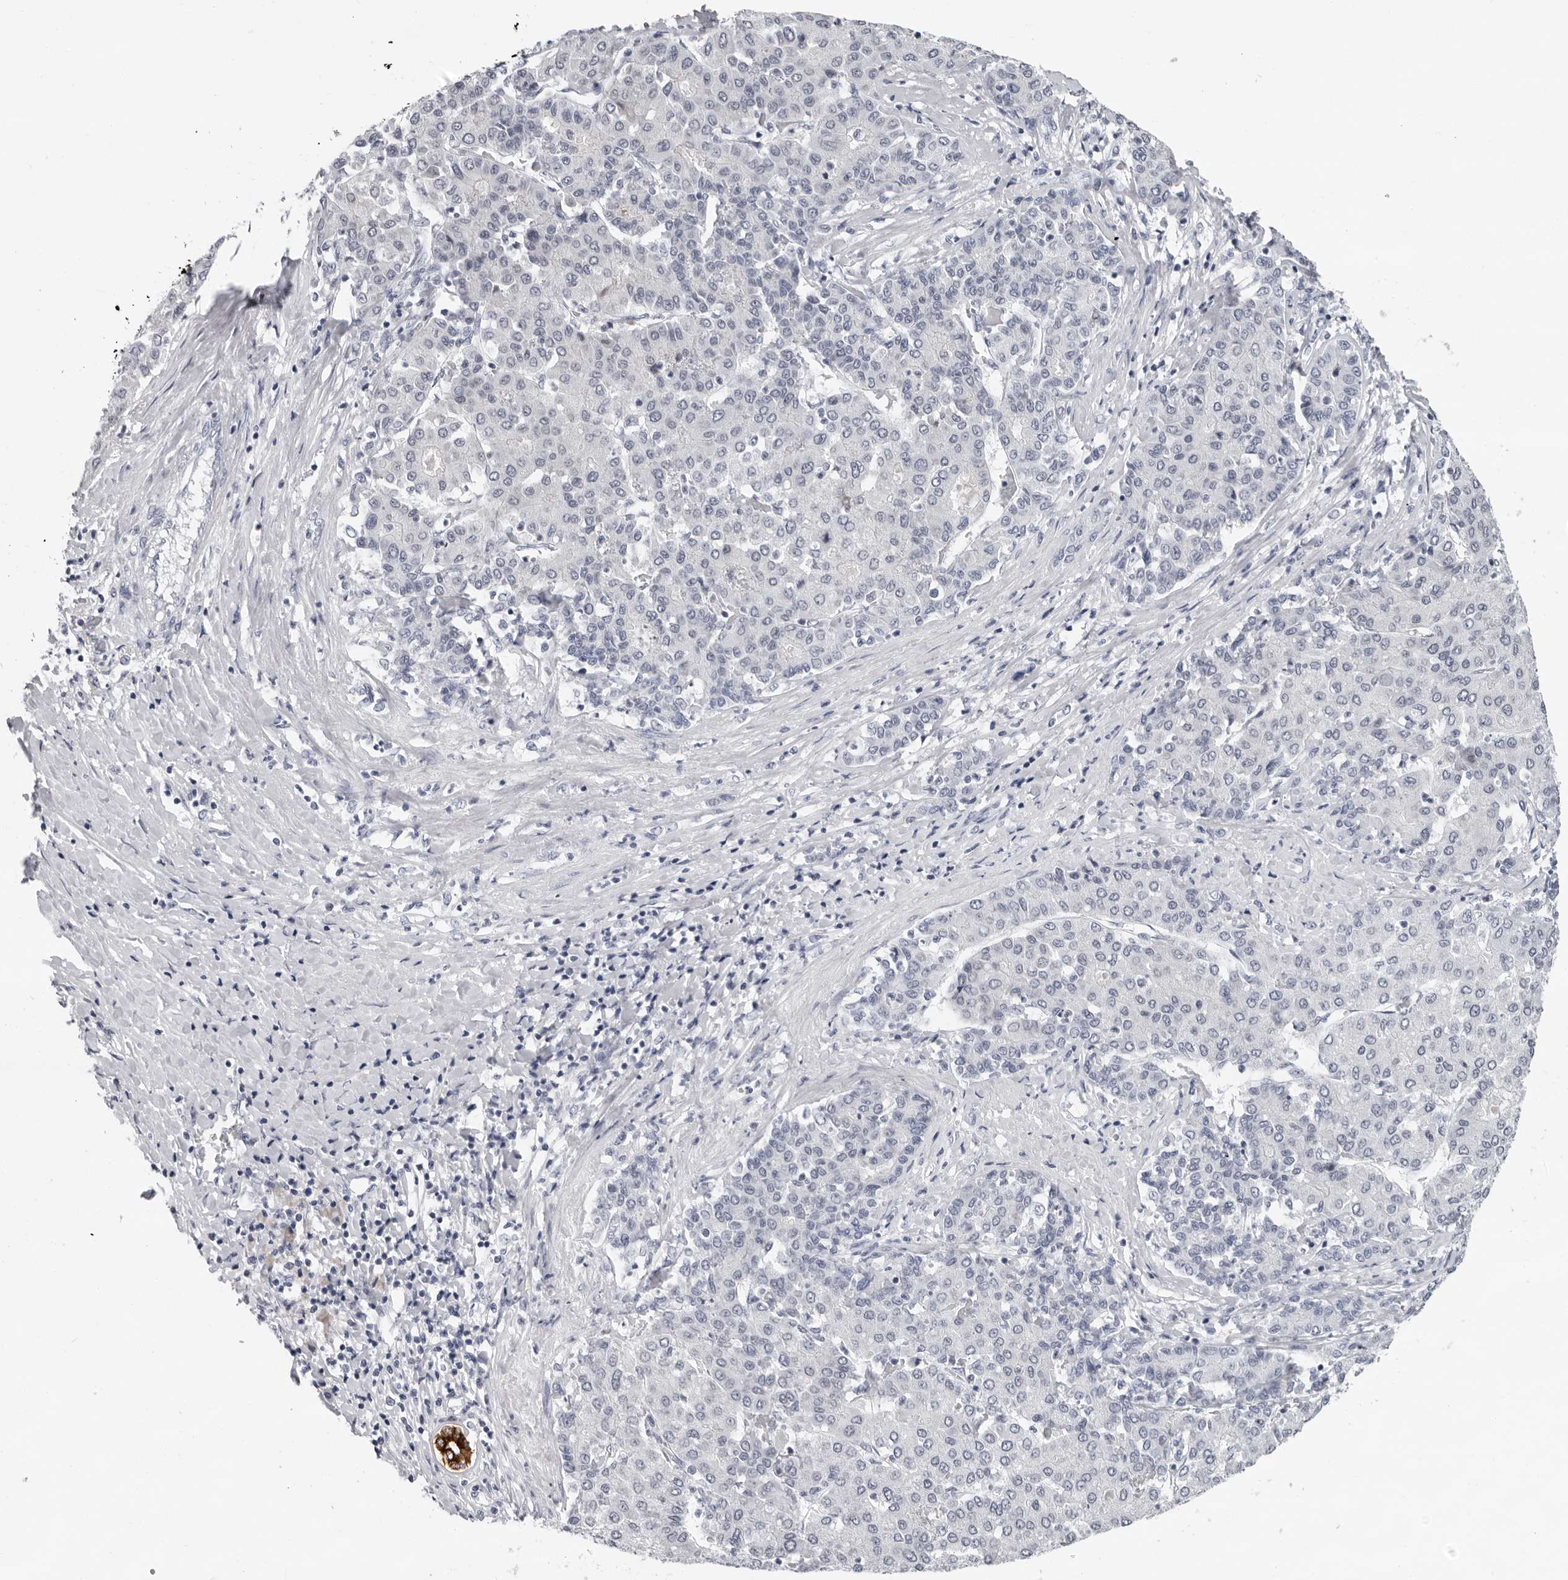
{"staining": {"intensity": "negative", "quantity": "none", "location": "none"}, "tissue": "liver cancer", "cell_type": "Tumor cells", "image_type": "cancer", "snomed": [{"axis": "morphology", "description": "Carcinoma, Hepatocellular, NOS"}, {"axis": "topography", "description": "Liver"}], "caption": "Immunohistochemical staining of human hepatocellular carcinoma (liver) exhibits no significant staining in tumor cells.", "gene": "CCDC28B", "patient": {"sex": "male", "age": 65}}